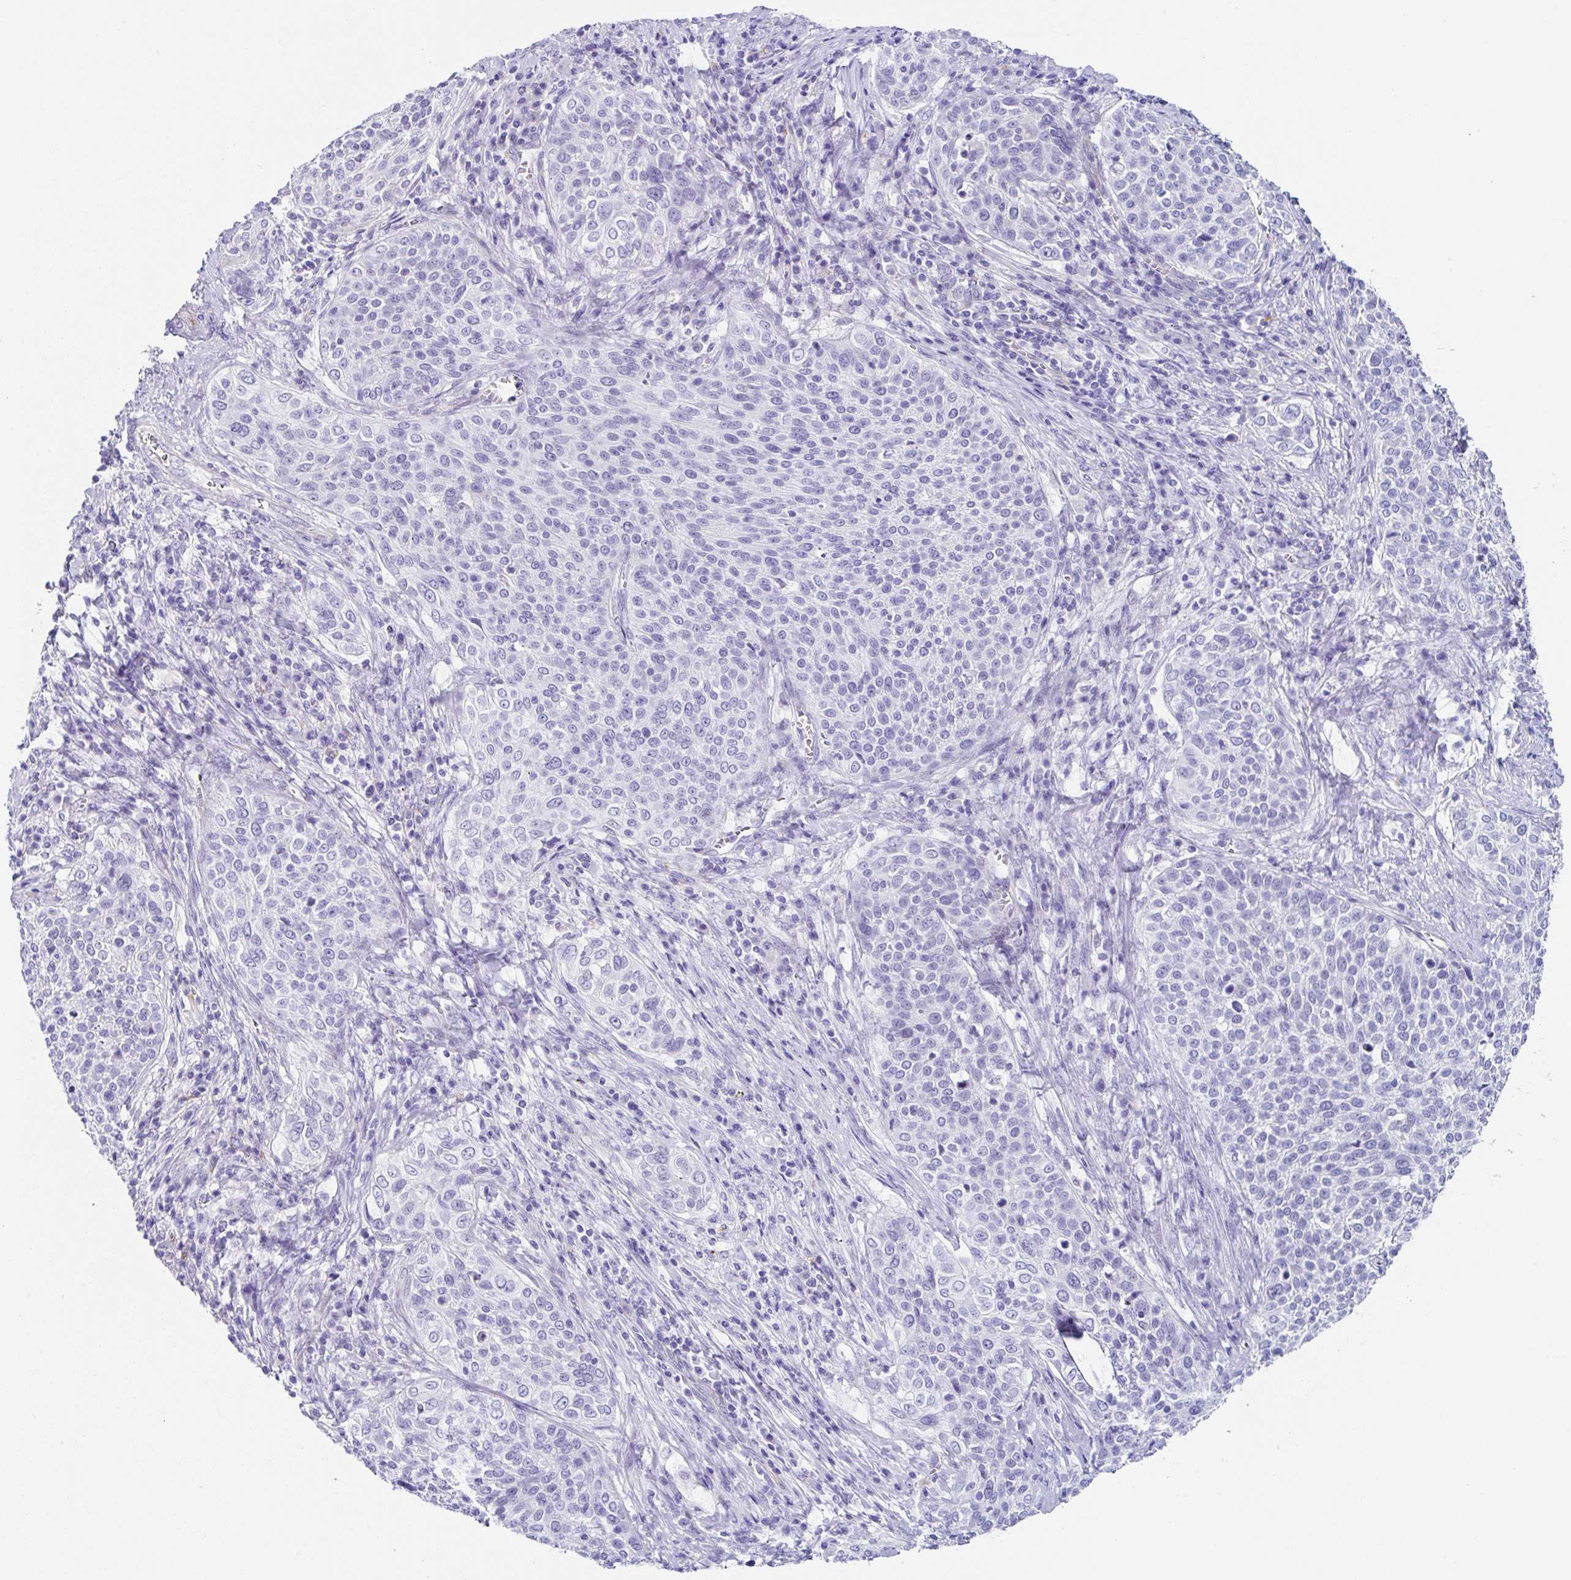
{"staining": {"intensity": "negative", "quantity": "none", "location": "none"}, "tissue": "cervical cancer", "cell_type": "Tumor cells", "image_type": "cancer", "snomed": [{"axis": "morphology", "description": "Squamous cell carcinoma, NOS"}, {"axis": "topography", "description": "Cervix"}], "caption": "The photomicrograph demonstrates no significant staining in tumor cells of squamous cell carcinoma (cervical).", "gene": "TMPRSS11E", "patient": {"sex": "female", "age": 31}}